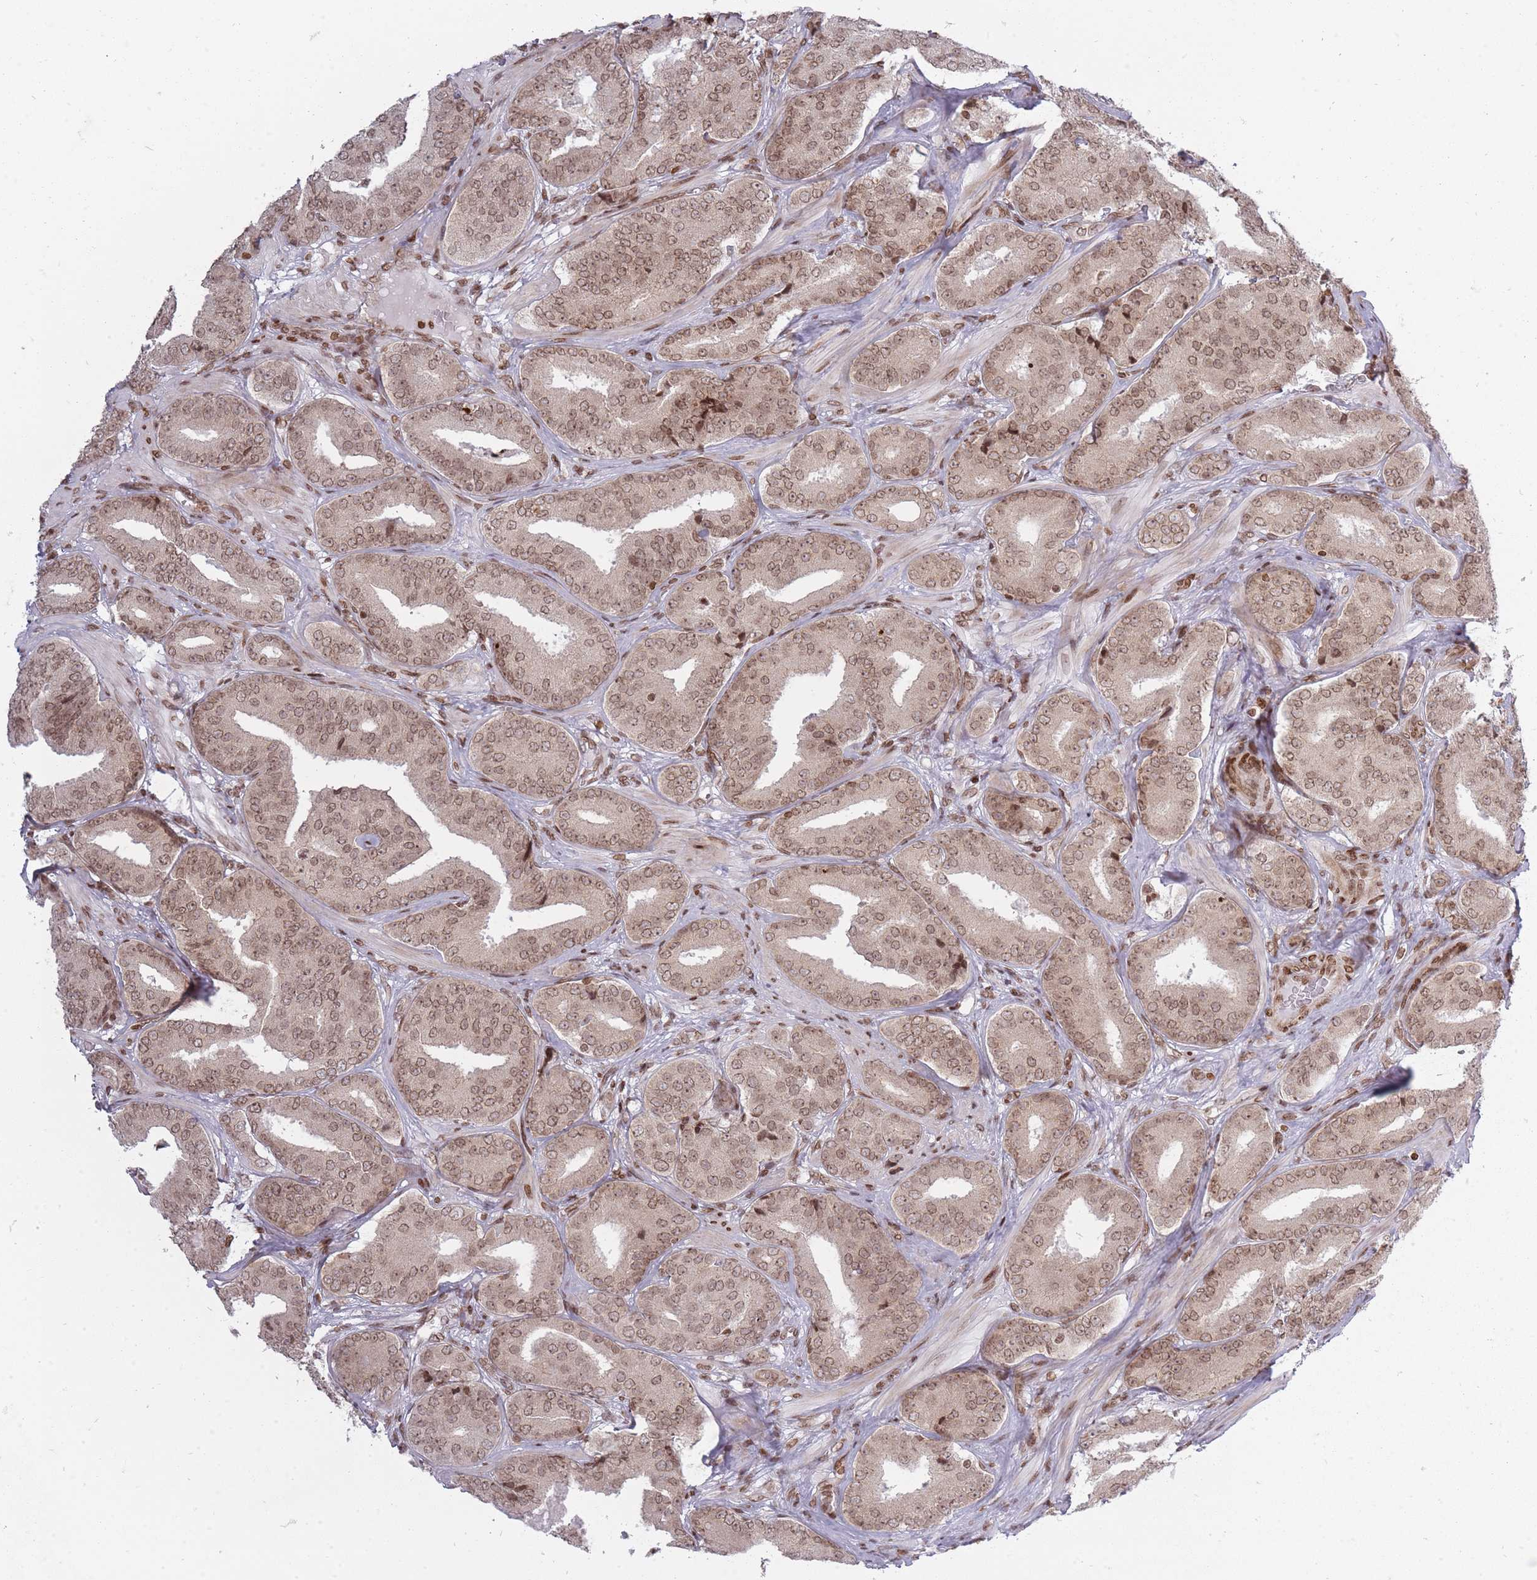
{"staining": {"intensity": "moderate", "quantity": ">75%", "location": "nuclear"}, "tissue": "prostate cancer", "cell_type": "Tumor cells", "image_type": "cancer", "snomed": [{"axis": "morphology", "description": "Adenocarcinoma, High grade"}, {"axis": "topography", "description": "Prostate"}], "caption": "The image reveals a brown stain indicating the presence of a protein in the nuclear of tumor cells in adenocarcinoma (high-grade) (prostate).", "gene": "TMC6", "patient": {"sex": "male", "age": 63}}